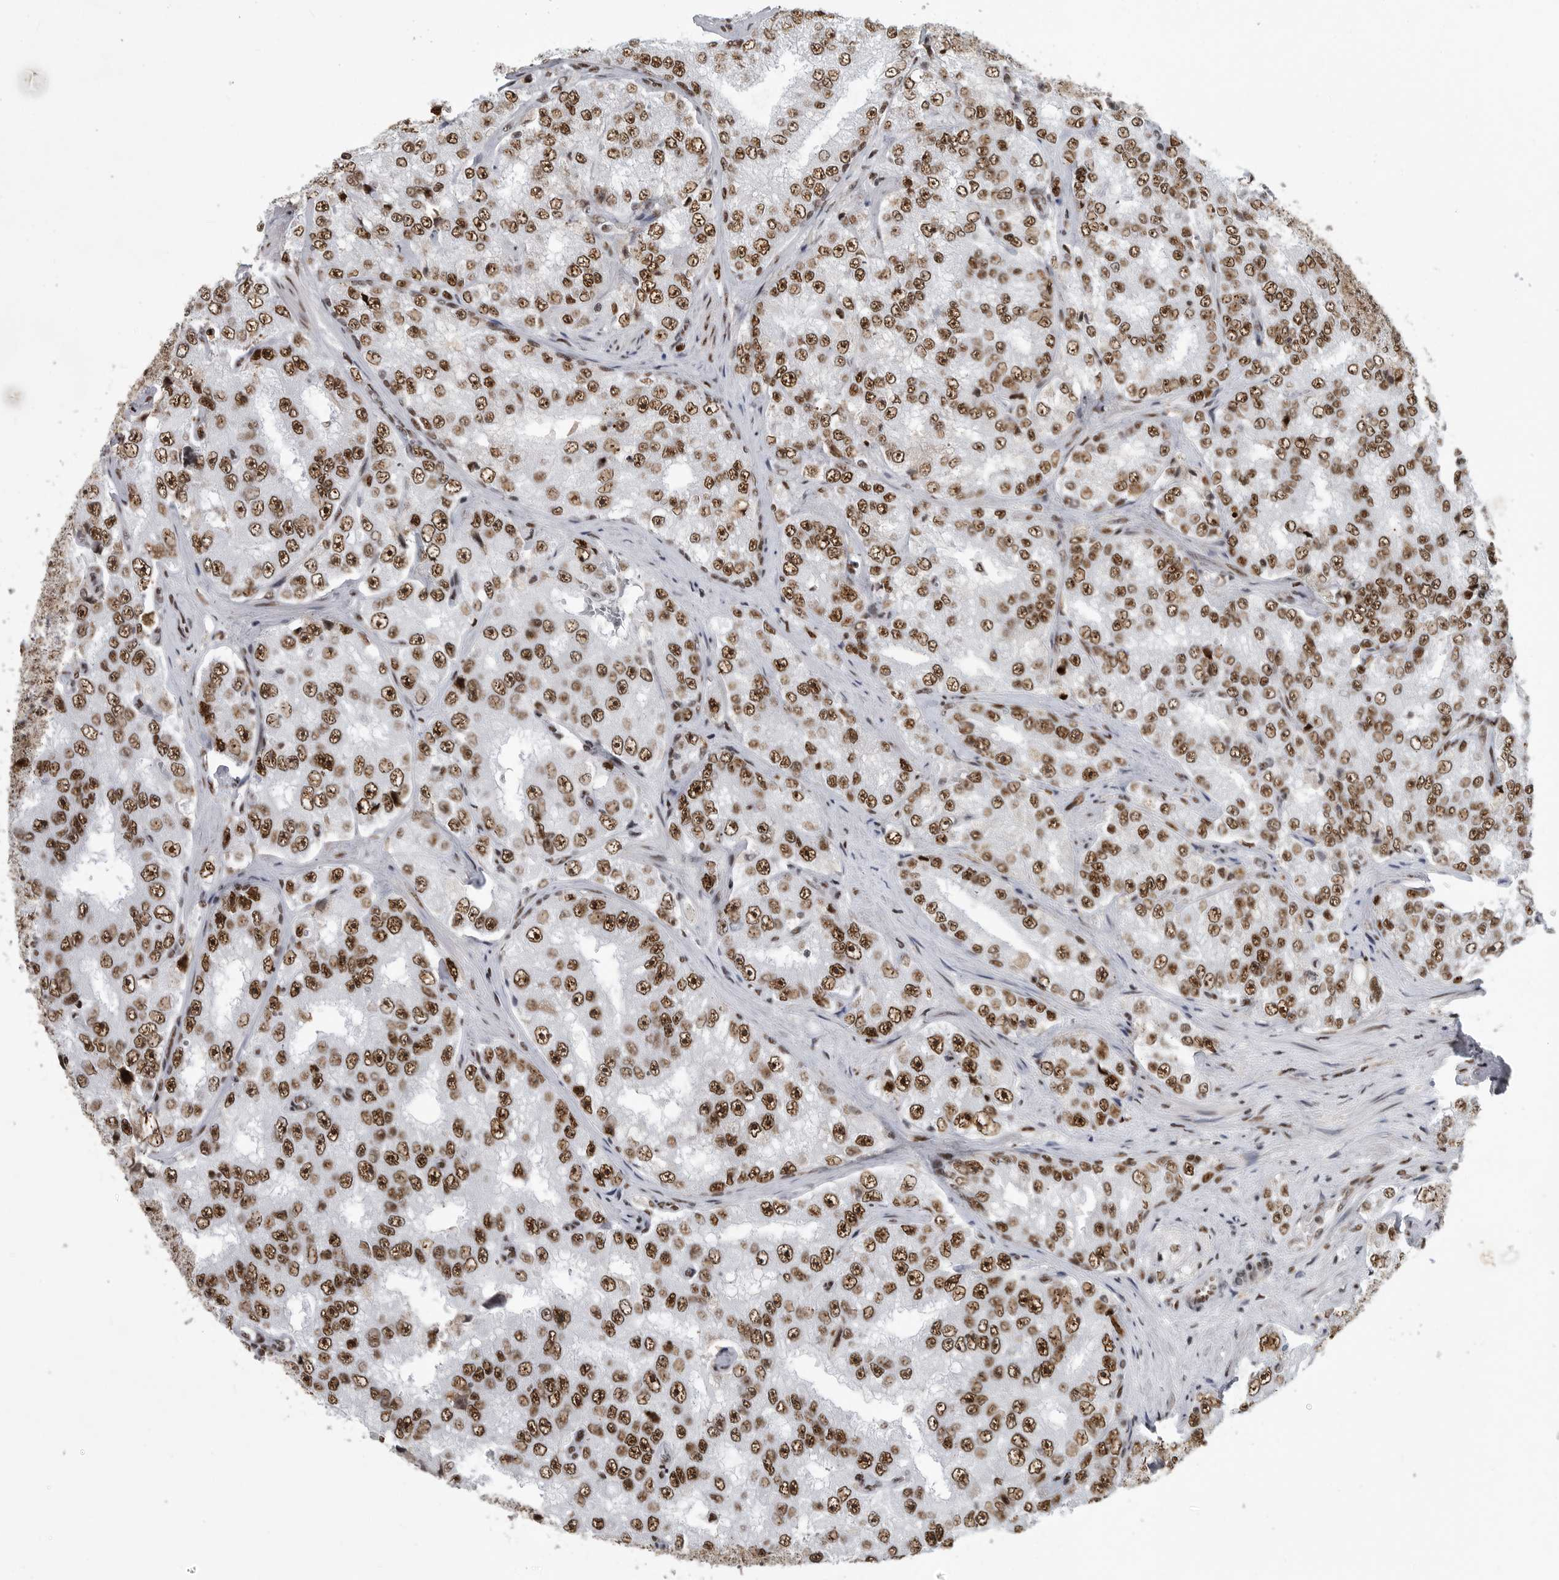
{"staining": {"intensity": "strong", "quantity": ">75%", "location": "nuclear"}, "tissue": "prostate cancer", "cell_type": "Tumor cells", "image_type": "cancer", "snomed": [{"axis": "morphology", "description": "Adenocarcinoma, High grade"}, {"axis": "topography", "description": "Prostate"}], "caption": "This micrograph reveals immunohistochemistry staining of human prostate cancer (high-grade adenocarcinoma), with high strong nuclear expression in approximately >75% of tumor cells.", "gene": "BCLAF1", "patient": {"sex": "male", "age": 58}}